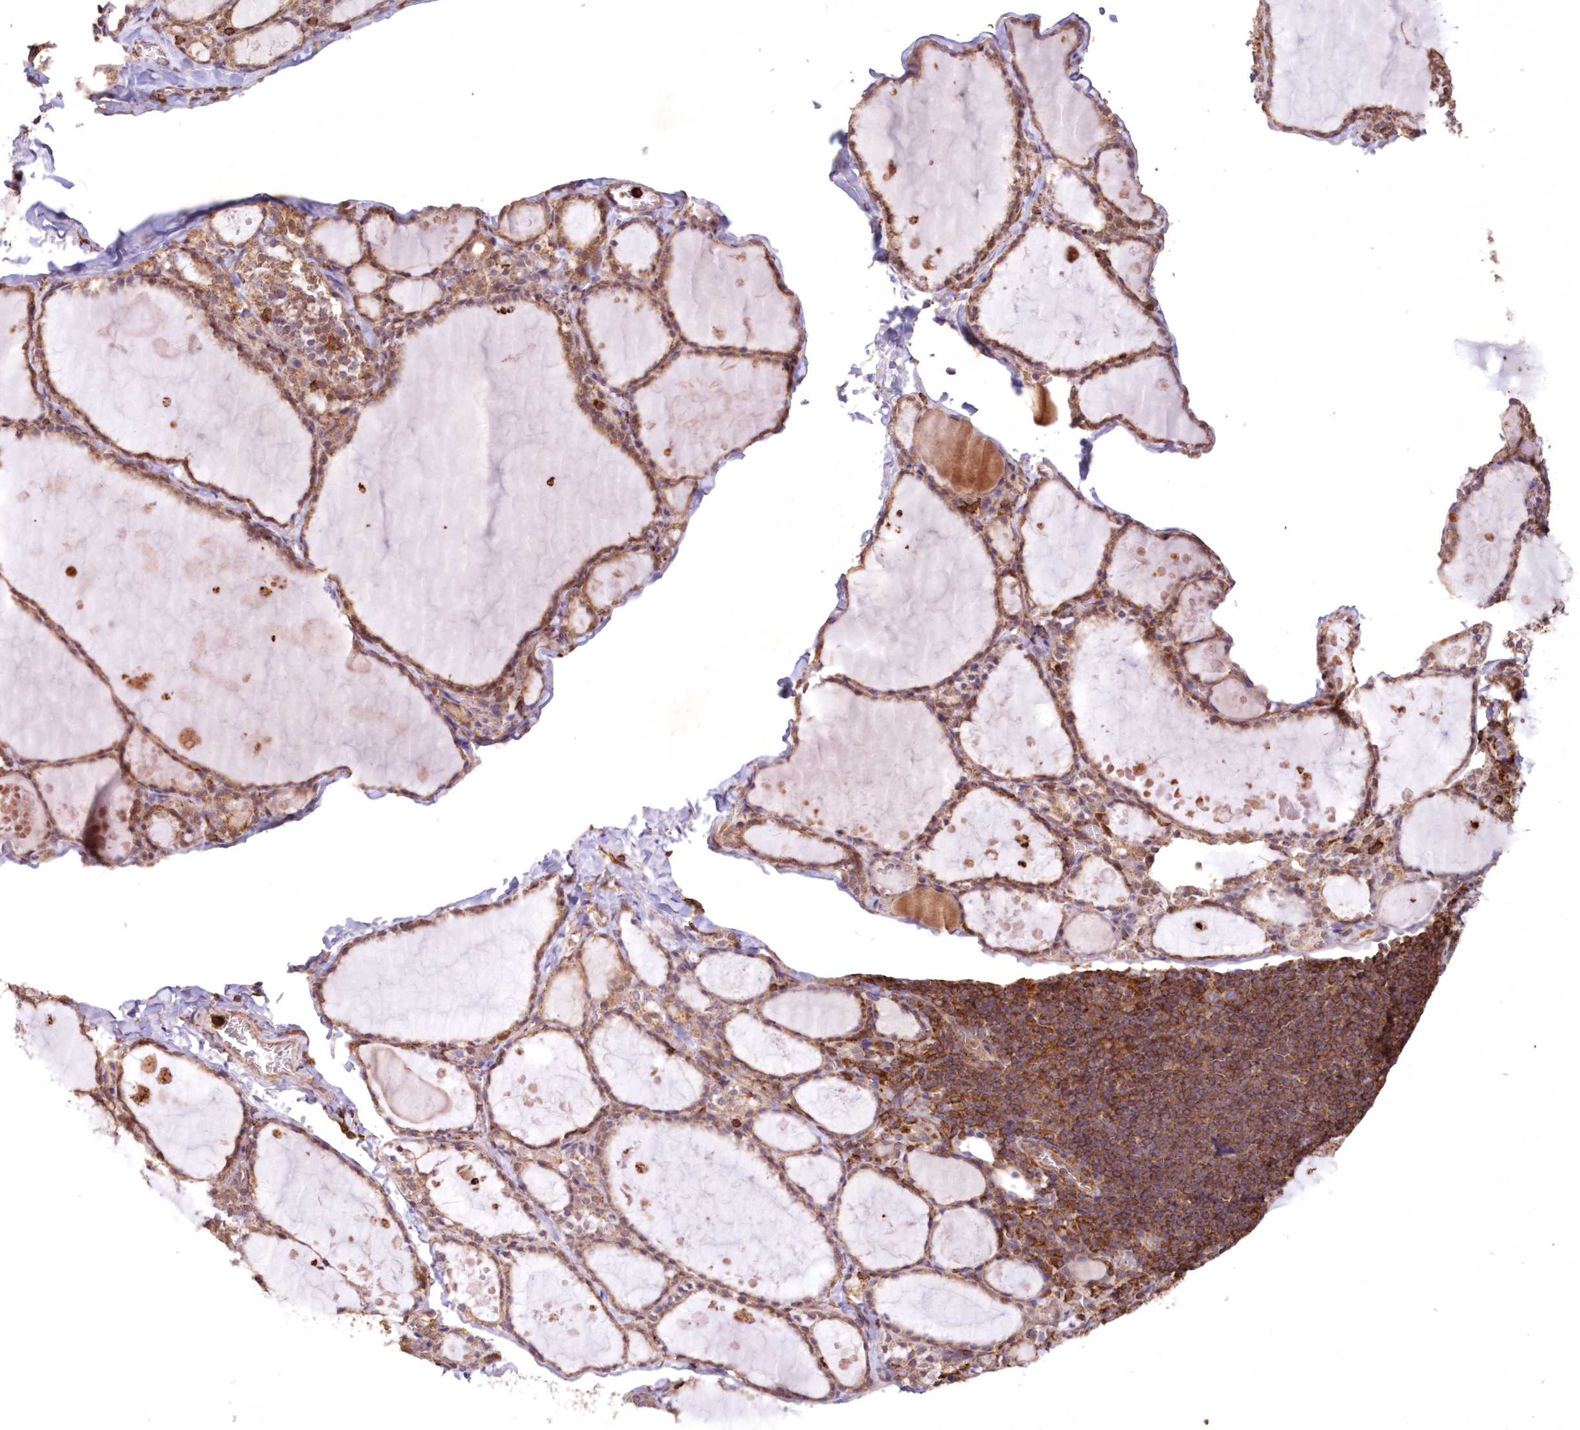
{"staining": {"intensity": "moderate", "quantity": ">75%", "location": "cytoplasmic/membranous"}, "tissue": "thyroid gland", "cell_type": "Glandular cells", "image_type": "normal", "snomed": [{"axis": "morphology", "description": "Normal tissue, NOS"}, {"axis": "topography", "description": "Thyroid gland"}], "caption": "A micrograph showing moderate cytoplasmic/membranous positivity in approximately >75% of glandular cells in benign thyroid gland, as visualized by brown immunohistochemical staining.", "gene": "TMEM139", "patient": {"sex": "male", "age": 56}}